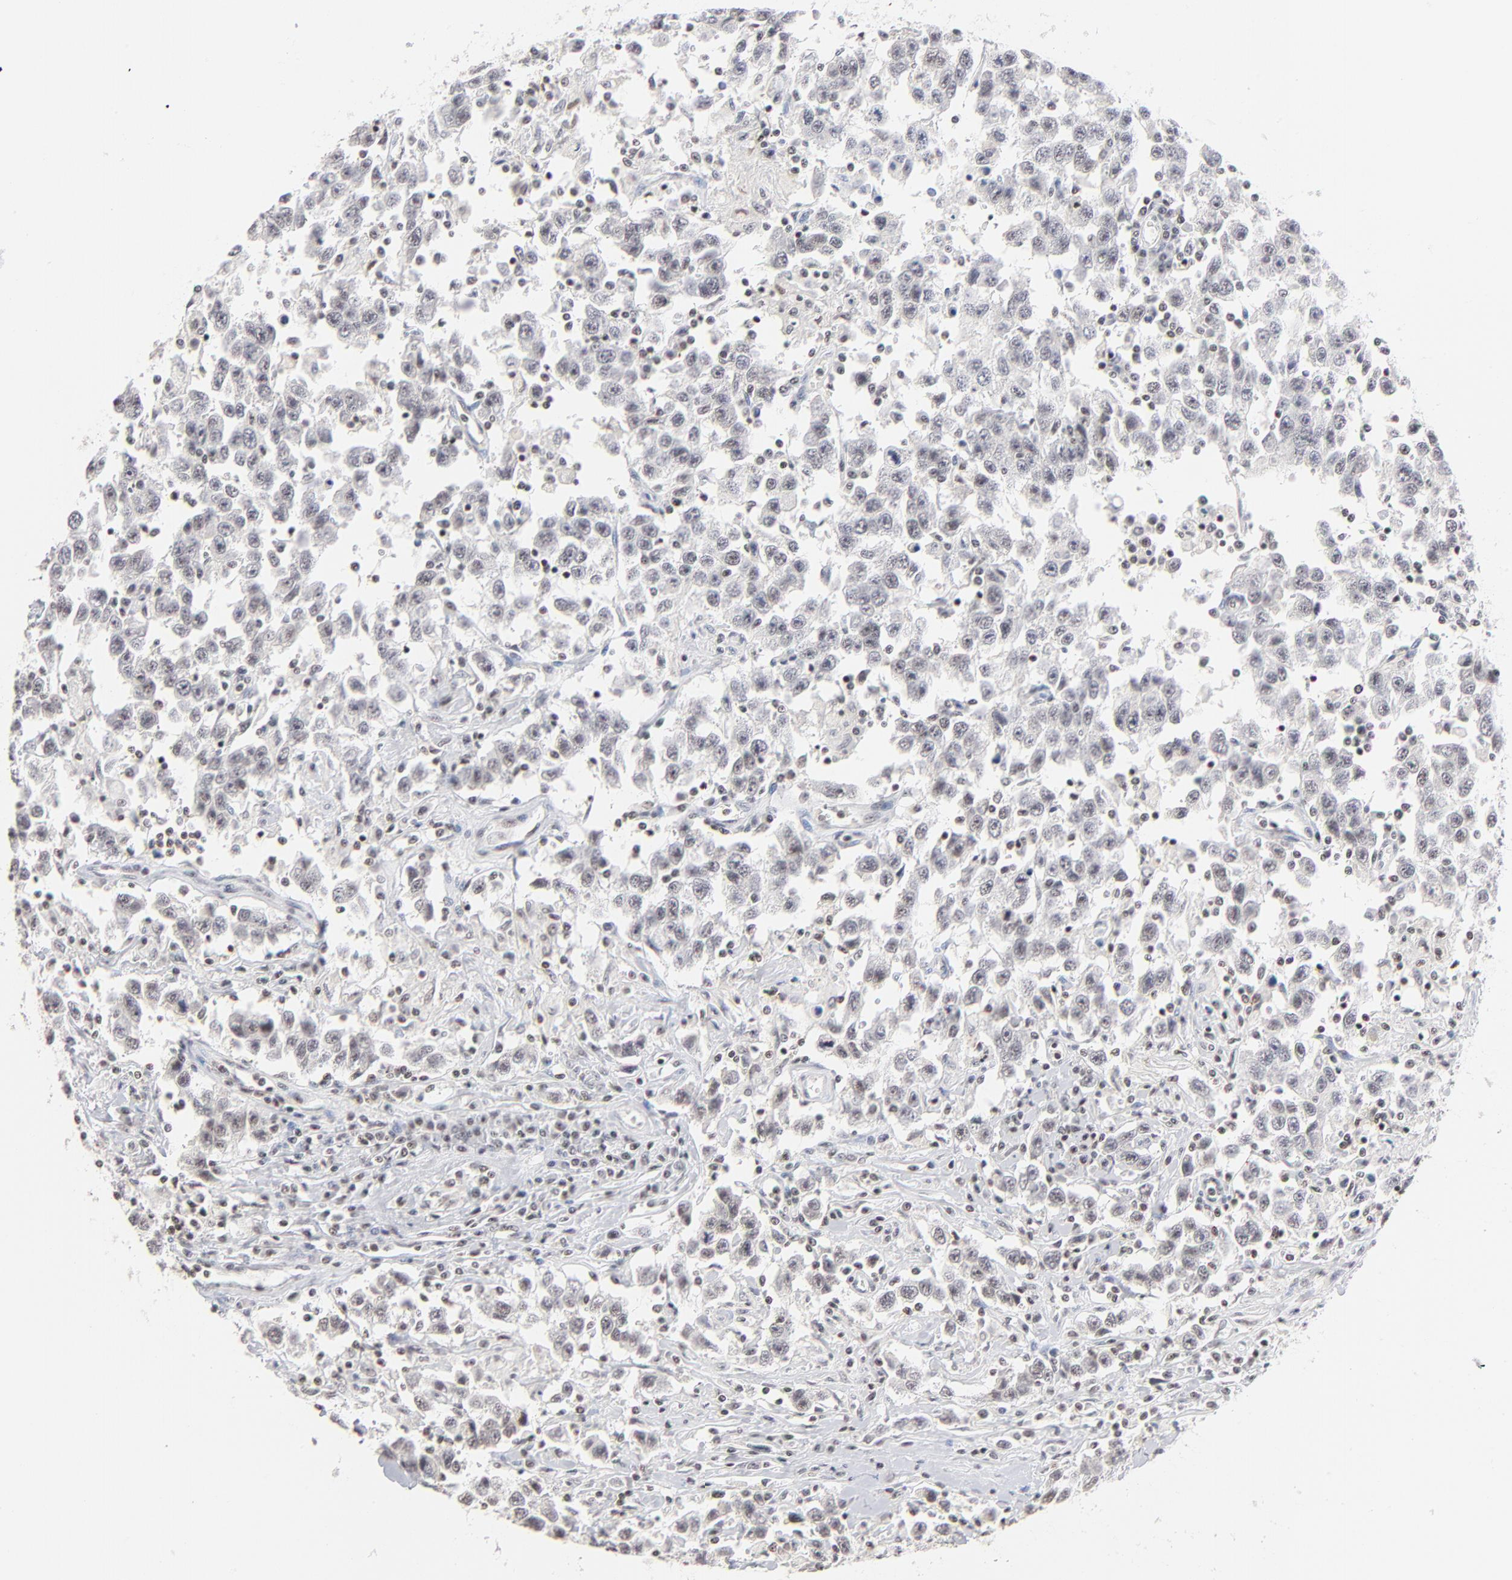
{"staining": {"intensity": "weak", "quantity": "25%-75%", "location": "nuclear"}, "tissue": "testis cancer", "cell_type": "Tumor cells", "image_type": "cancer", "snomed": [{"axis": "morphology", "description": "Seminoma, NOS"}, {"axis": "topography", "description": "Testis"}], "caption": "Immunohistochemistry histopathology image of testis cancer stained for a protein (brown), which shows low levels of weak nuclear positivity in about 25%-75% of tumor cells.", "gene": "ZNF143", "patient": {"sex": "male", "age": 41}}